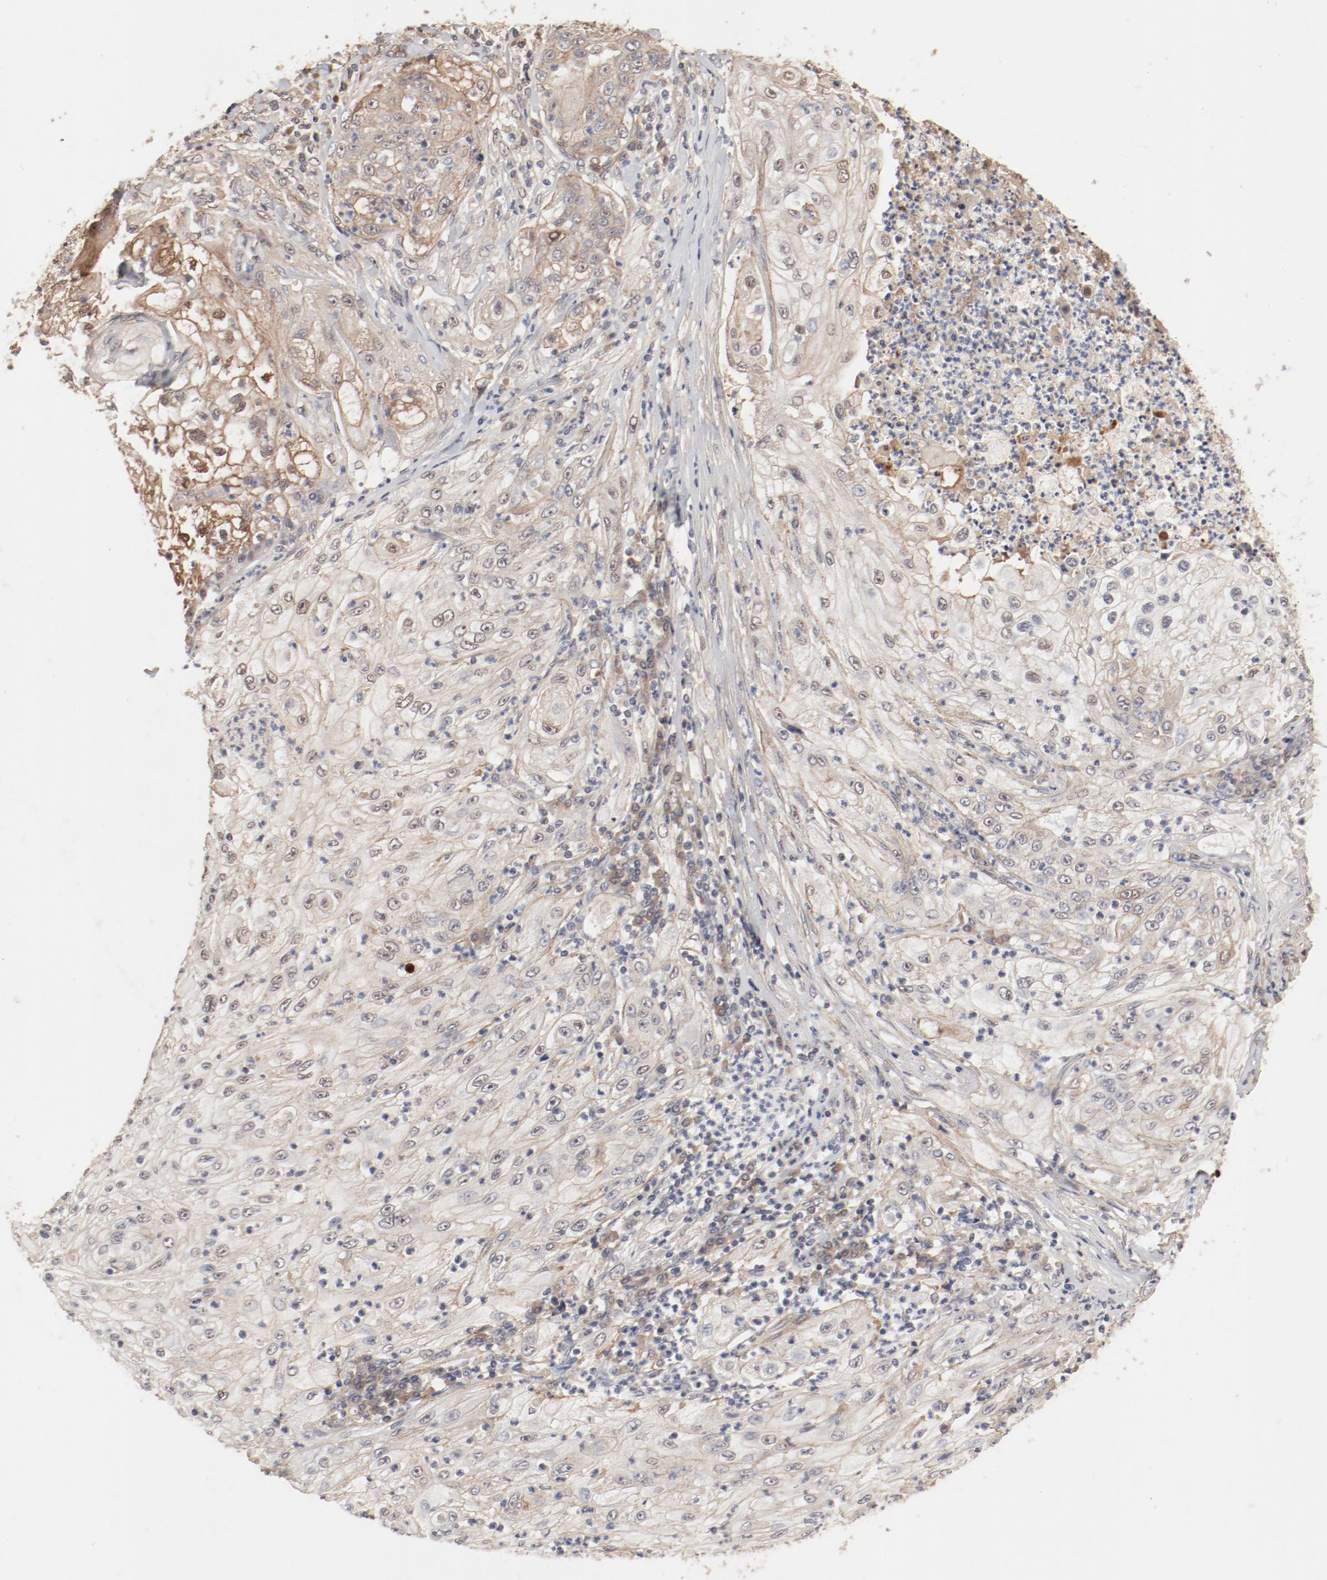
{"staining": {"intensity": "moderate", "quantity": ">75%", "location": "cytoplasmic/membranous,nuclear"}, "tissue": "lung cancer", "cell_type": "Tumor cells", "image_type": "cancer", "snomed": [{"axis": "morphology", "description": "Inflammation, NOS"}, {"axis": "morphology", "description": "Squamous cell carcinoma, NOS"}, {"axis": "topography", "description": "Lymph node"}, {"axis": "topography", "description": "Soft tissue"}, {"axis": "topography", "description": "Lung"}], "caption": "About >75% of tumor cells in human lung cancer (squamous cell carcinoma) exhibit moderate cytoplasmic/membranous and nuclear protein staining as visualized by brown immunohistochemical staining.", "gene": "IL3RA", "patient": {"sex": "male", "age": 66}}